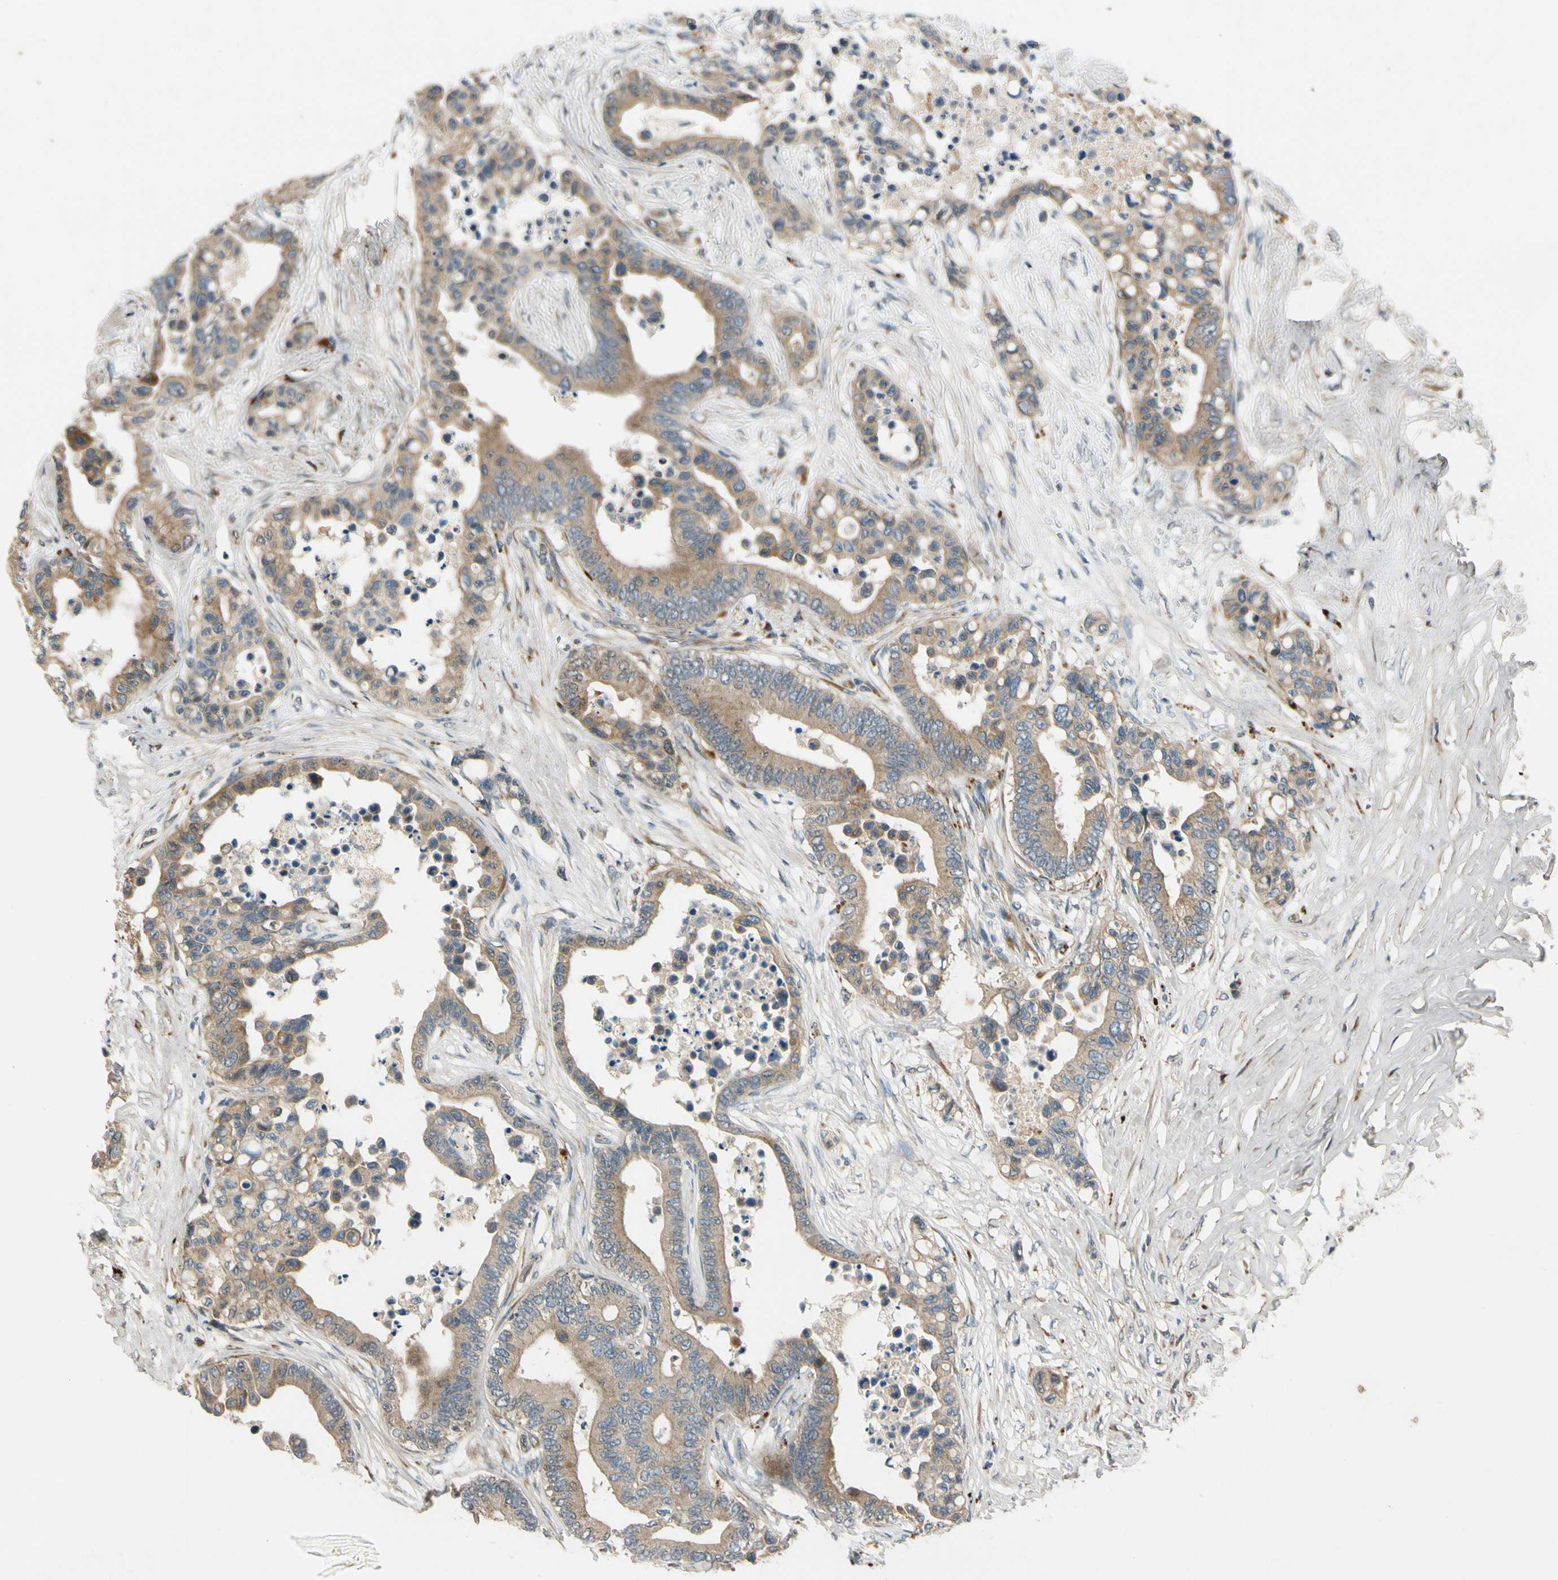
{"staining": {"intensity": "moderate", "quantity": ">75%", "location": "cytoplasmic/membranous"}, "tissue": "colorectal cancer", "cell_type": "Tumor cells", "image_type": "cancer", "snomed": [{"axis": "morphology", "description": "Normal tissue, NOS"}, {"axis": "morphology", "description": "Adenocarcinoma, NOS"}, {"axis": "topography", "description": "Colon"}], "caption": "There is medium levels of moderate cytoplasmic/membranous staining in tumor cells of colorectal cancer, as demonstrated by immunohistochemical staining (brown color).", "gene": "MST1R", "patient": {"sex": "male", "age": 82}}